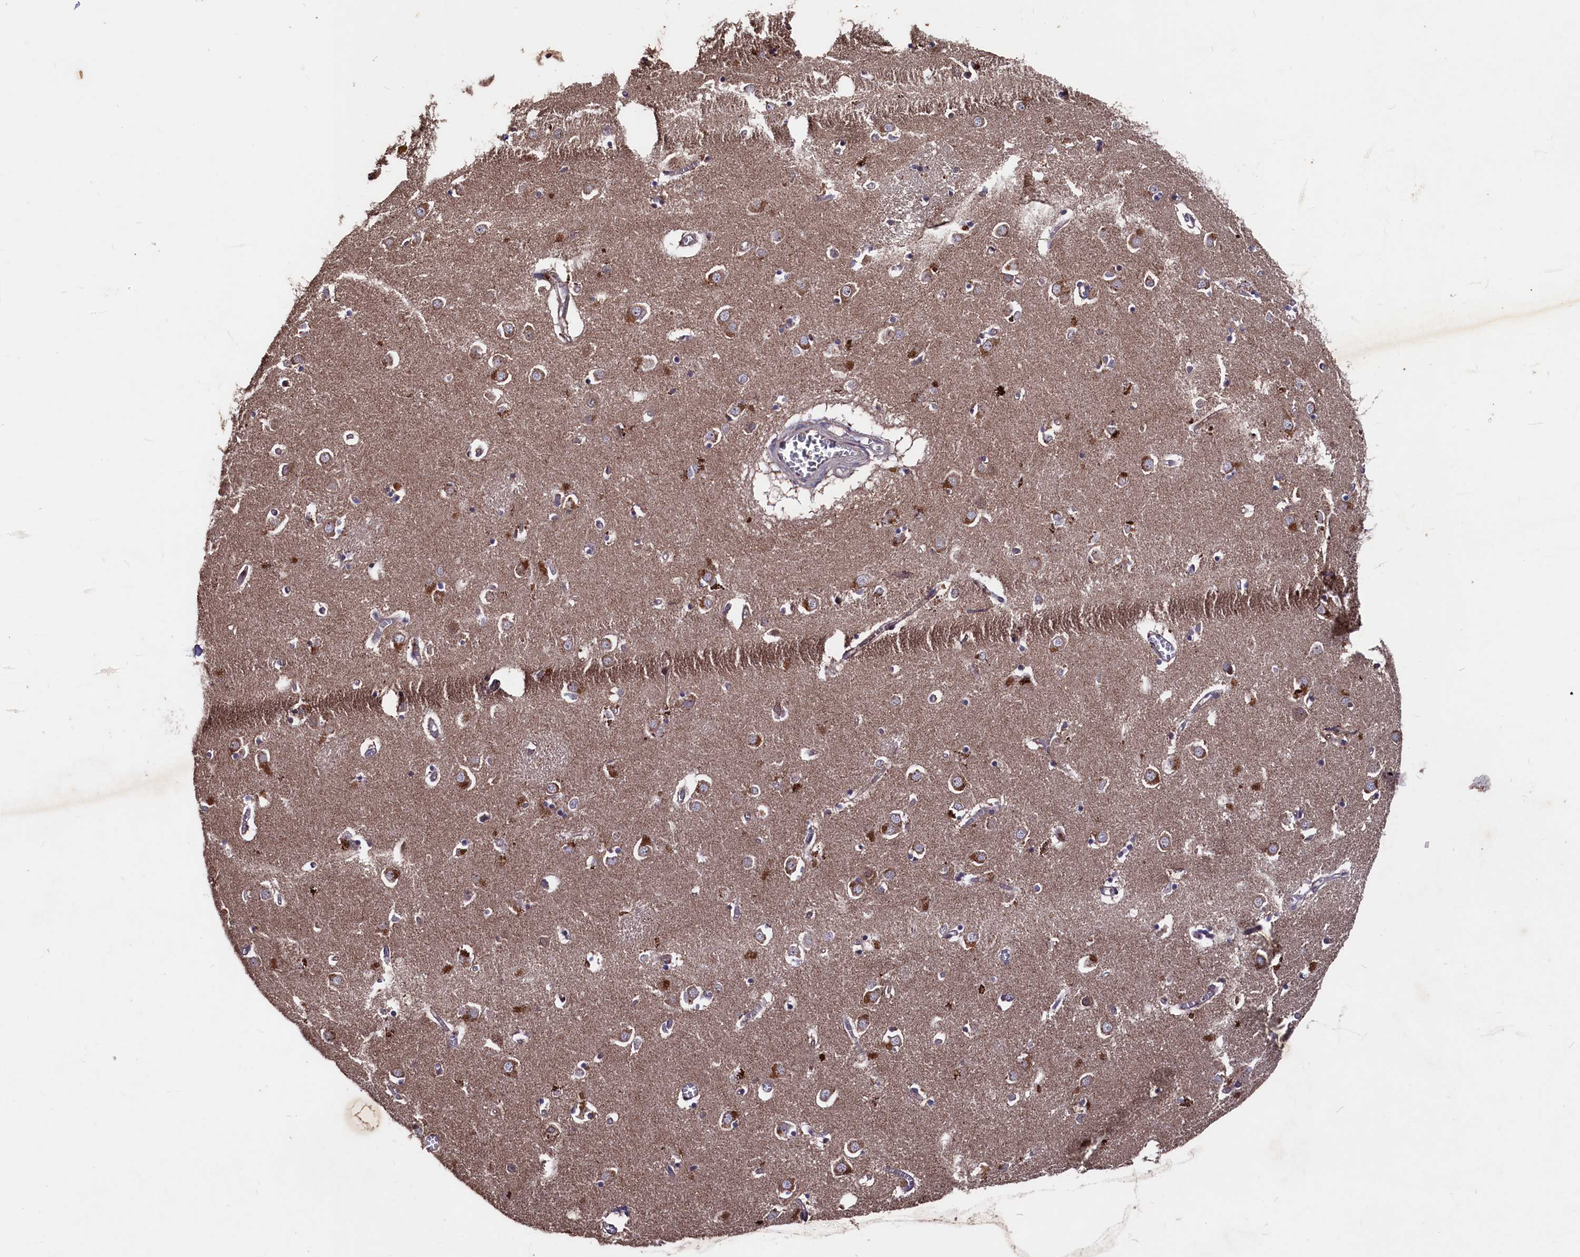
{"staining": {"intensity": "weak", "quantity": "25%-75%", "location": "cytoplasmic/membranous"}, "tissue": "caudate", "cell_type": "Glial cells", "image_type": "normal", "snomed": [{"axis": "morphology", "description": "Normal tissue, NOS"}, {"axis": "topography", "description": "Lateral ventricle wall"}], "caption": "This histopathology image exhibits immunohistochemistry staining of normal caudate, with low weak cytoplasmic/membranous staining in approximately 25%-75% of glial cells.", "gene": "MYO1H", "patient": {"sex": "male", "age": 70}}